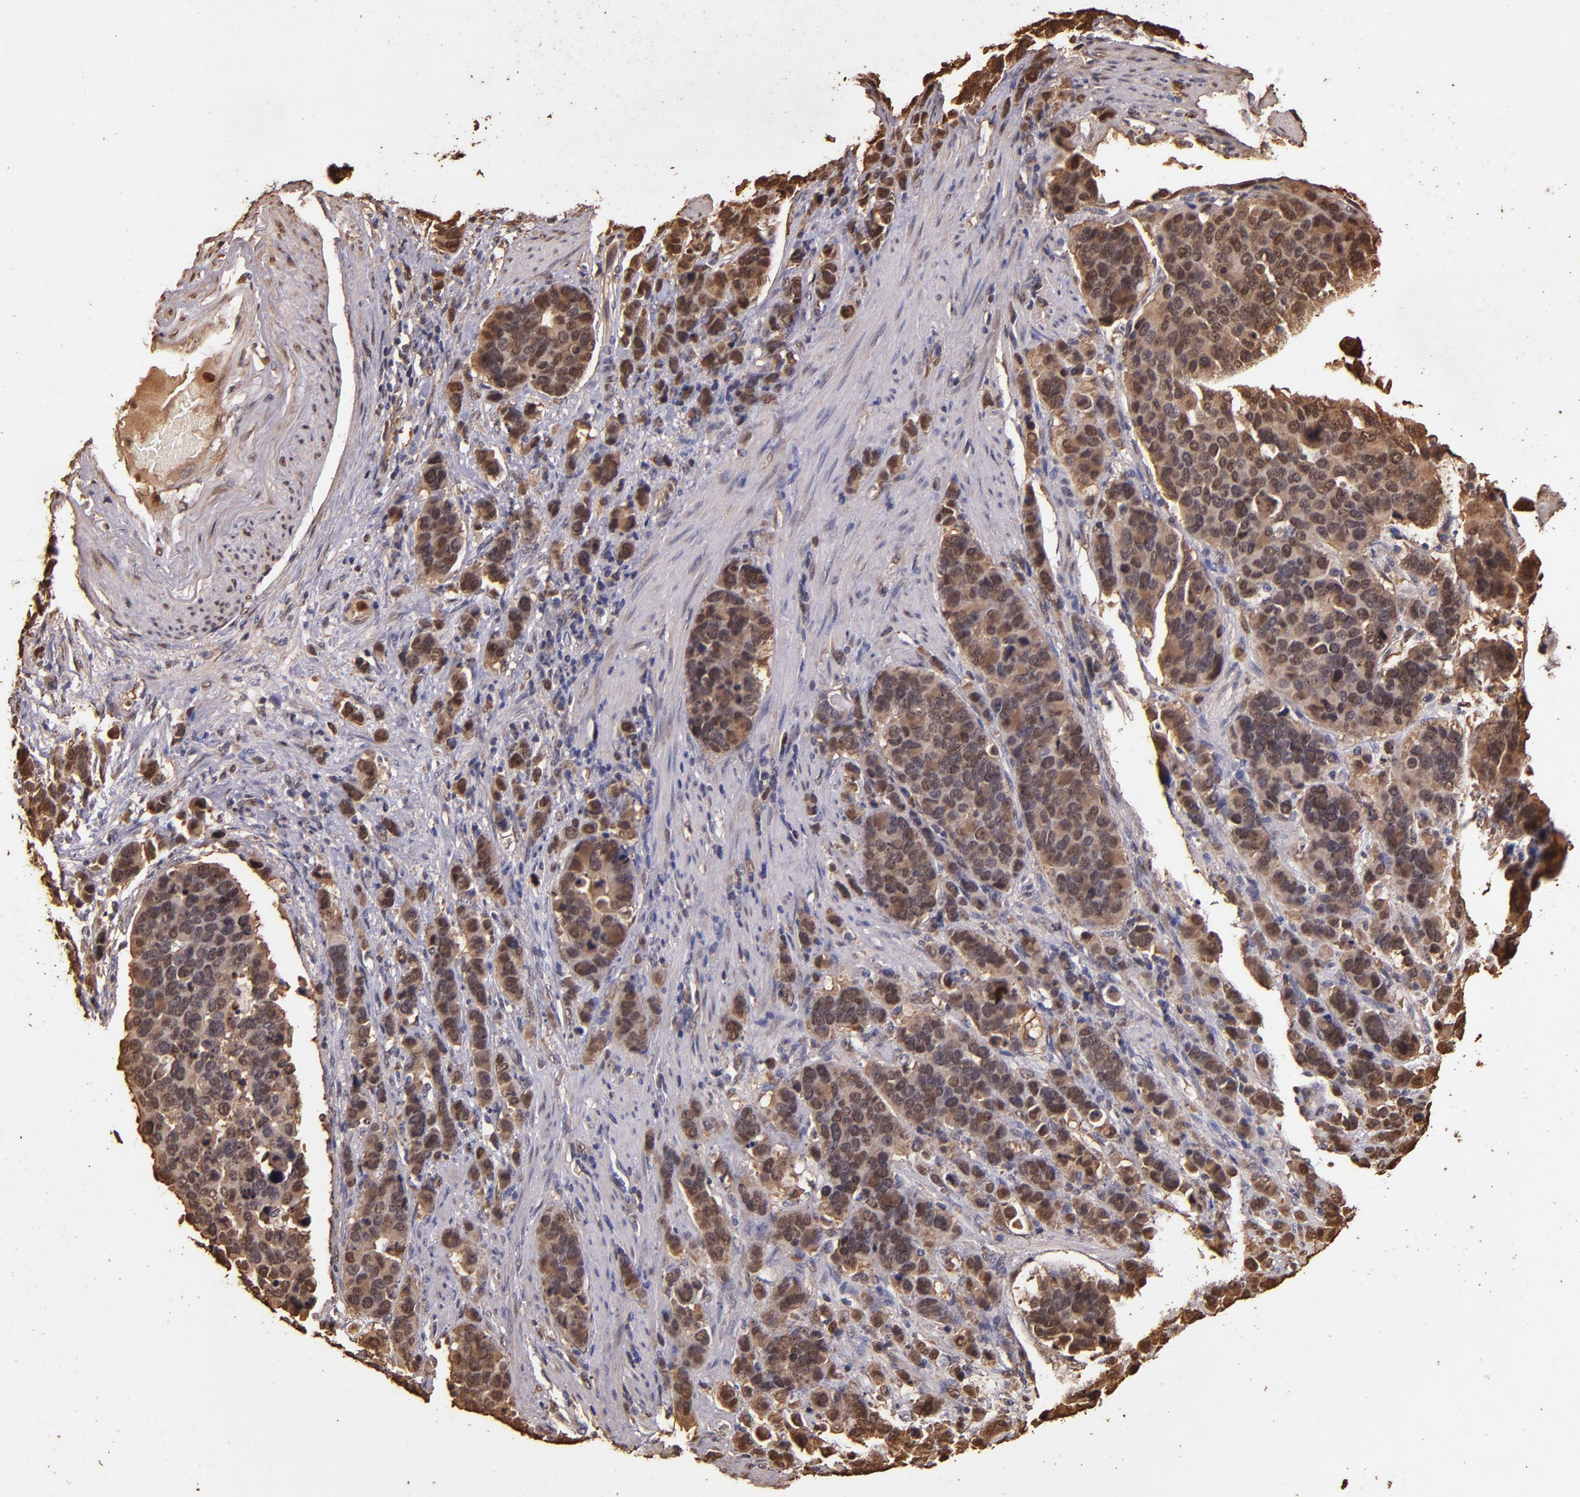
{"staining": {"intensity": "strong", "quantity": ">75%", "location": "cytoplasmic/membranous,nuclear"}, "tissue": "stomach cancer", "cell_type": "Tumor cells", "image_type": "cancer", "snomed": [{"axis": "morphology", "description": "Adenocarcinoma, NOS"}, {"axis": "topography", "description": "Stomach, upper"}], "caption": "Brown immunohistochemical staining in human stomach adenocarcinoma reveals strong cytoplasmic/membranous and nuclear positivity in about >75% of tumor cells.", "gene": "S100A6", "patient": {"sex": "male", "age": 71}}